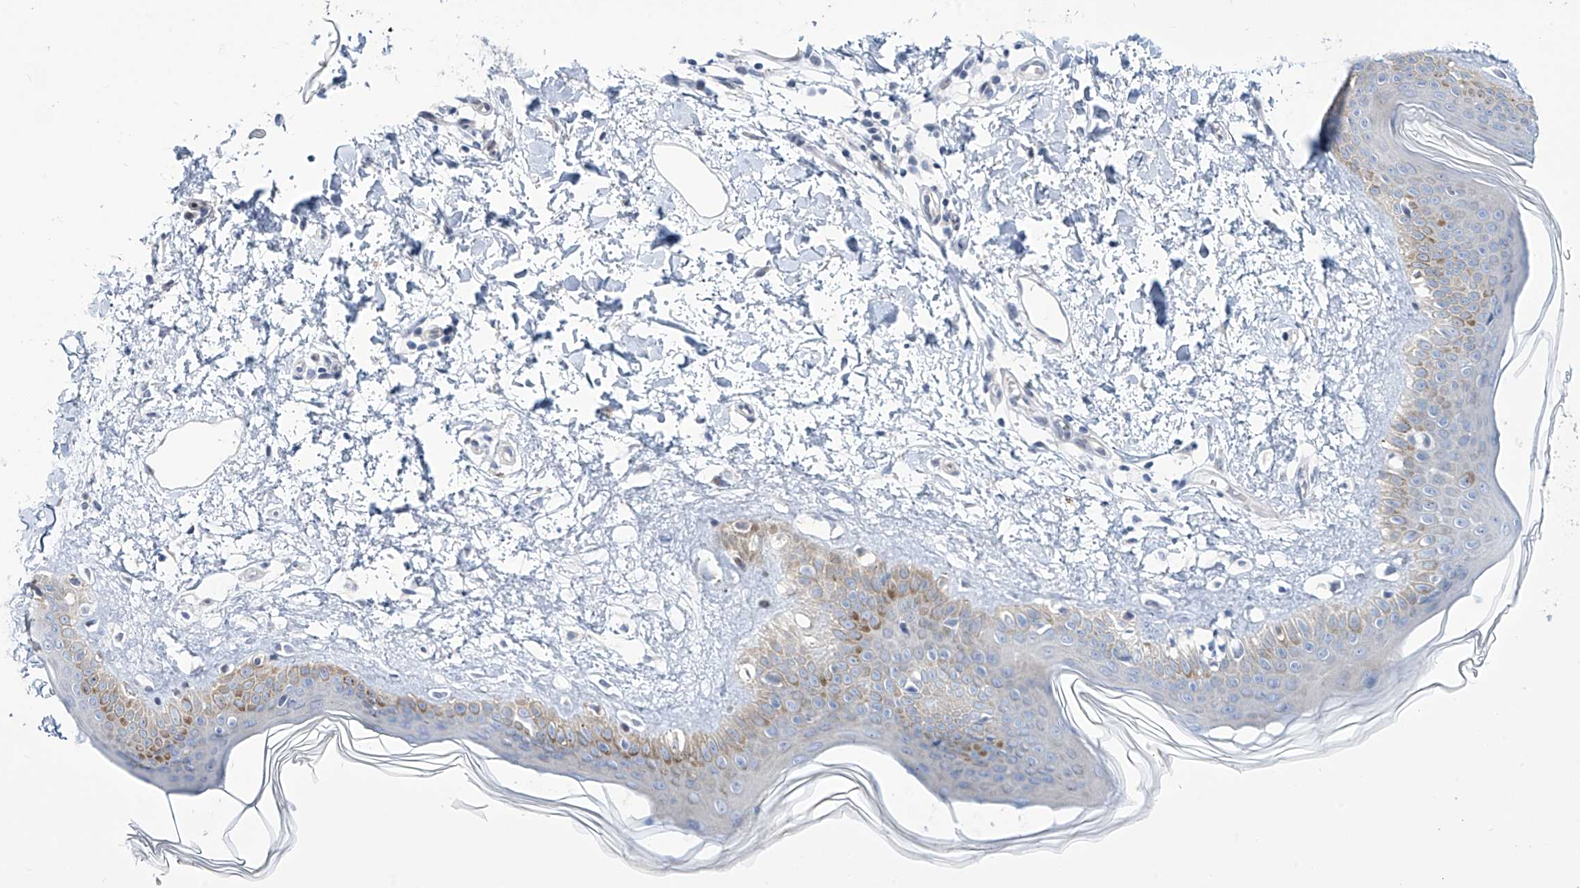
{"staining": {"intensity": "negative", "quantity": "none", "location": "none"}, "tissue": "skin", "cell_type": "Fibroblasts", "image_type": "normal", "snomed": [{"axis": "morphology", "description": "Normal tissue, NOS"}, {"axis": "topography", "description": "Skin"}], "caption": "An IHC image of benign skin is shown. There is no staining in fibroblasts of skin.", "gene": "TRIM60", "patient": {"sex": "female", "age": 58}}